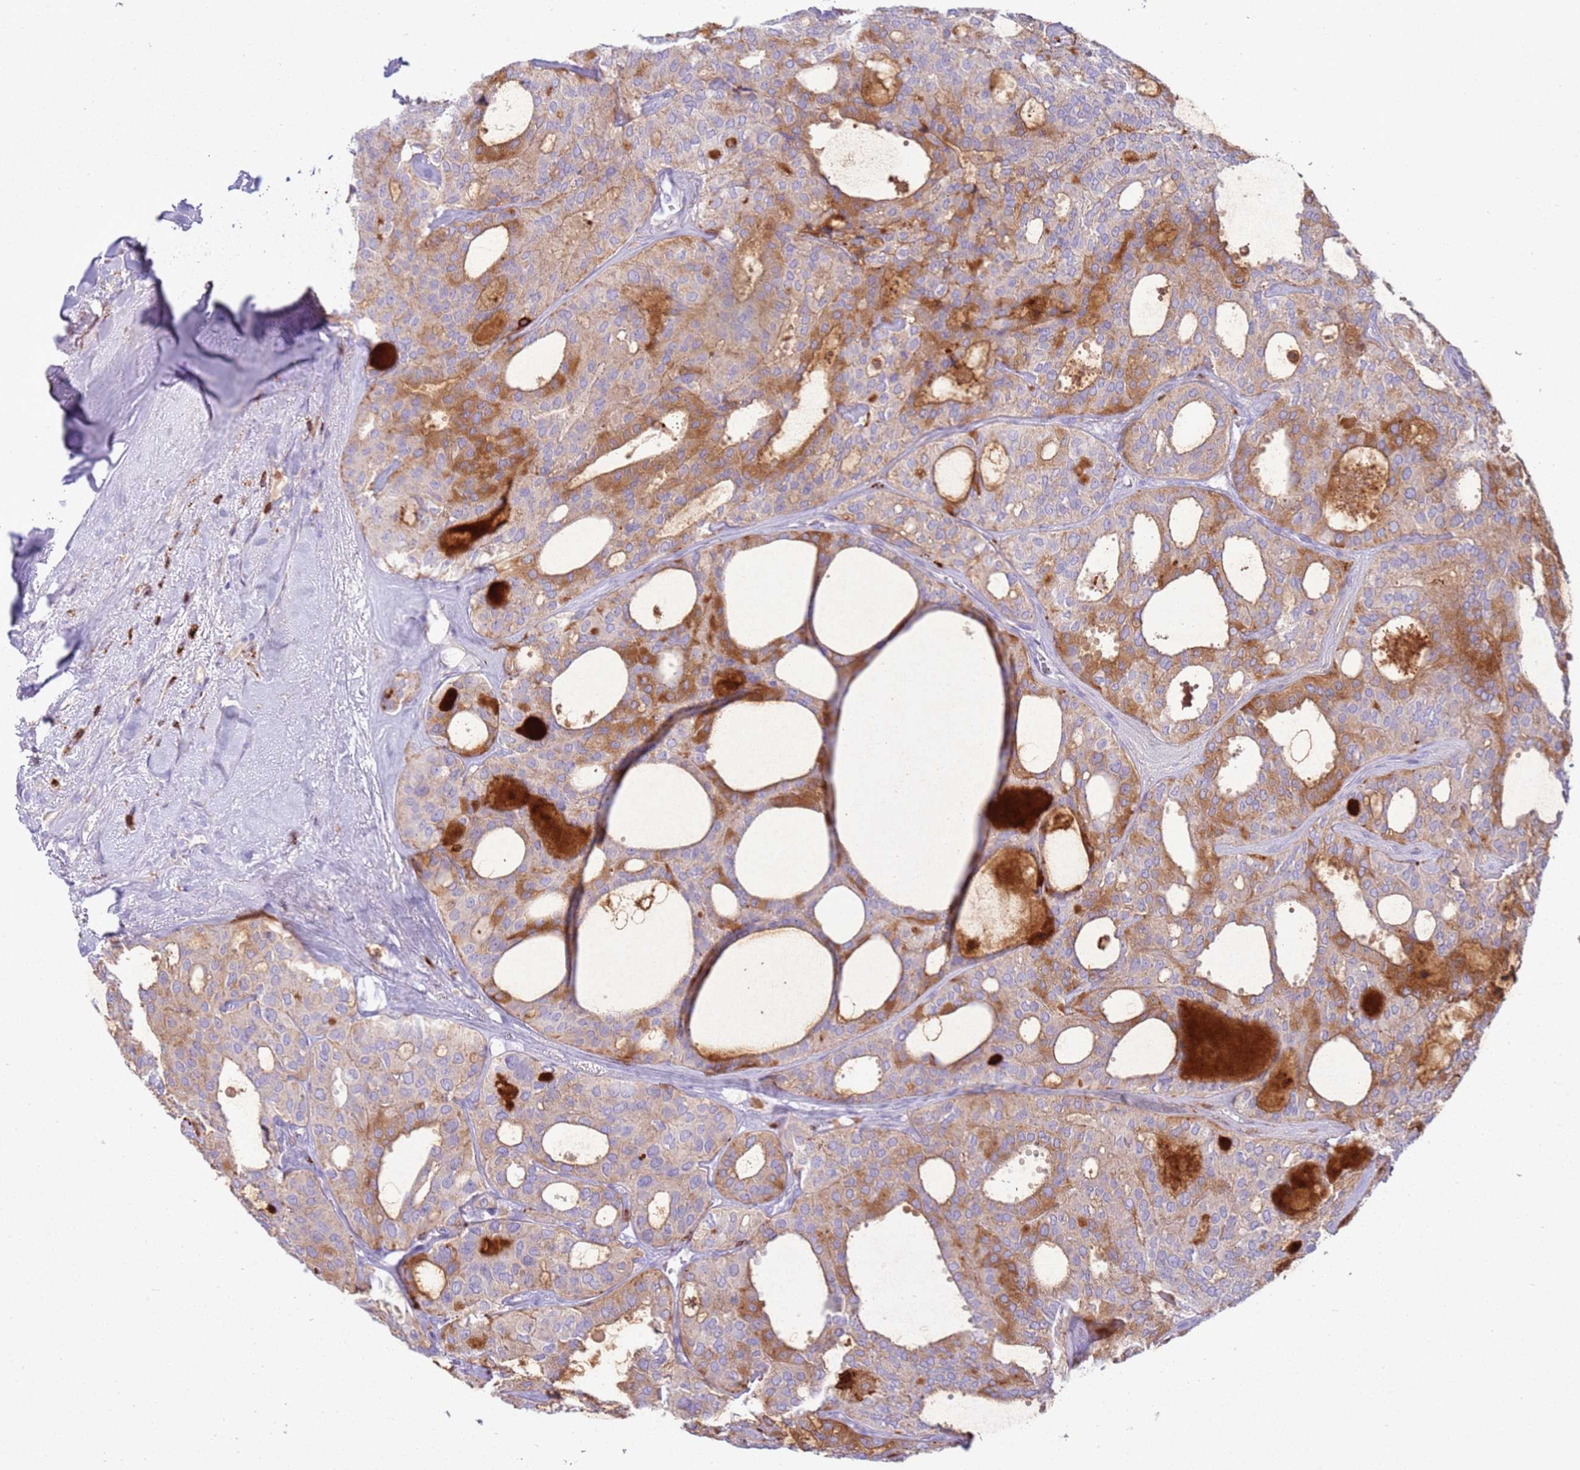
{"staining": {"intensity": "strong", "quantity": ">75%", "location": "cytoplasmic/membranous"}, "tissue": "thyroid cancer", "cell_type": "Tumor cells", "image_type": "cancer", "snomed": [{"axis": "morphology", "description": "Follicular adenoma carcinoma, NOS"}, {"axis": "topography", "description": "Thyroid gland"}], "caption": "Strong cytoplasmic/membranous protein expression is appreciated in about >75% of tumor cells in thyroid cancer (follicular adenoma carcinoma). (brown staining indicates protein expression, while blue staining denotes nuclei).", "gene": "TTPAL", "patient": {"sex": "male", "age": 75}}